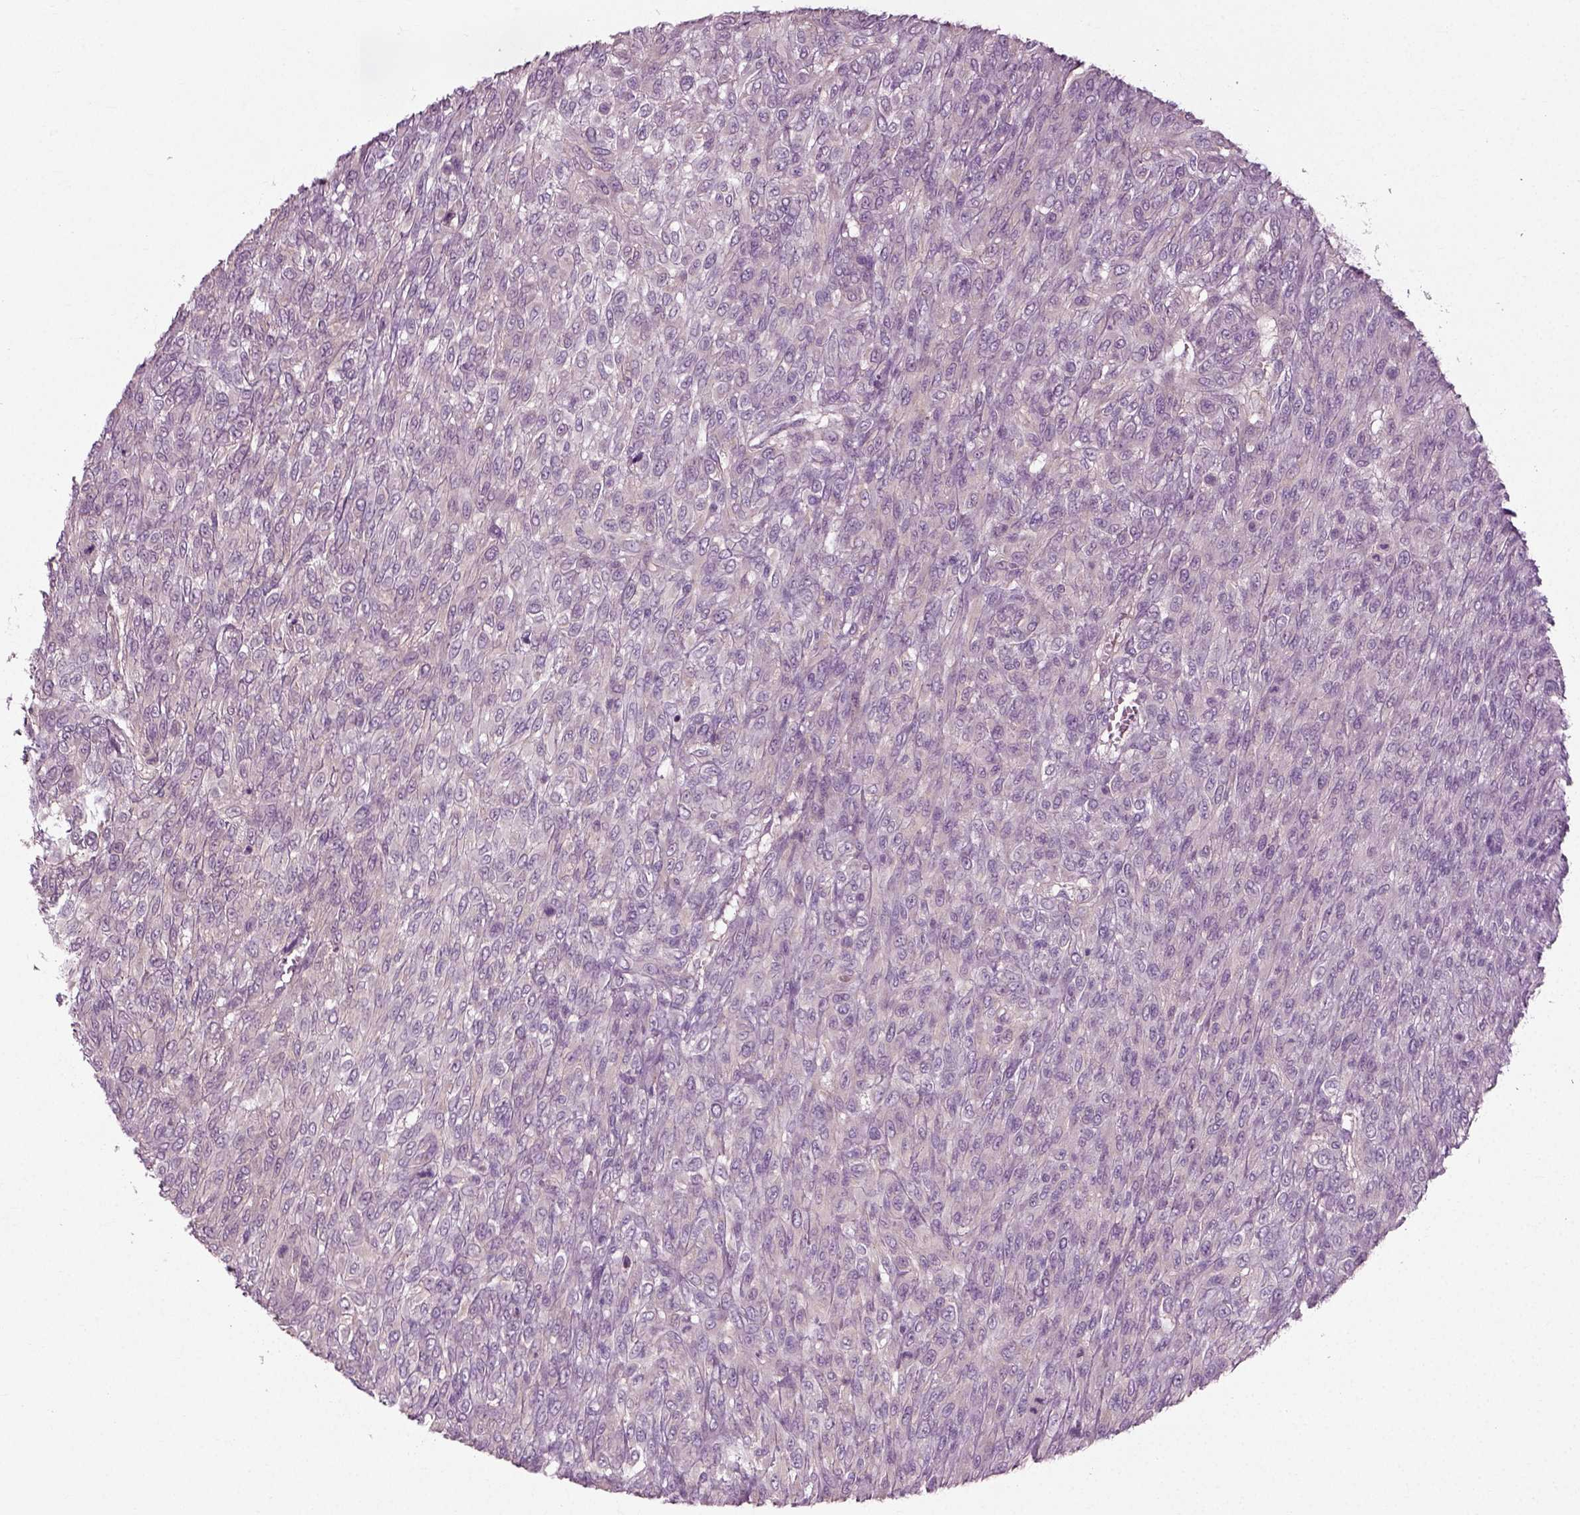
{"staining": {"intensity": "negative", "quantity": "none", "location": "none"}, "tissue": "renal cancer", "cell_type": "Tumor cells", "image_type": "cancer", "snomed": [{"axis": "morphology", "description": "Adenocarcinoma, NOS"}, {"axis": "topography", "description": "Kidney"}], "caption": "An immunohistochemistry (IHC) histopathology image of renal cancer is shown. There is no staining in tumor cells of renal cancer.", "gene": "RND2", "patient": {"sex": "male", "age": 58}}